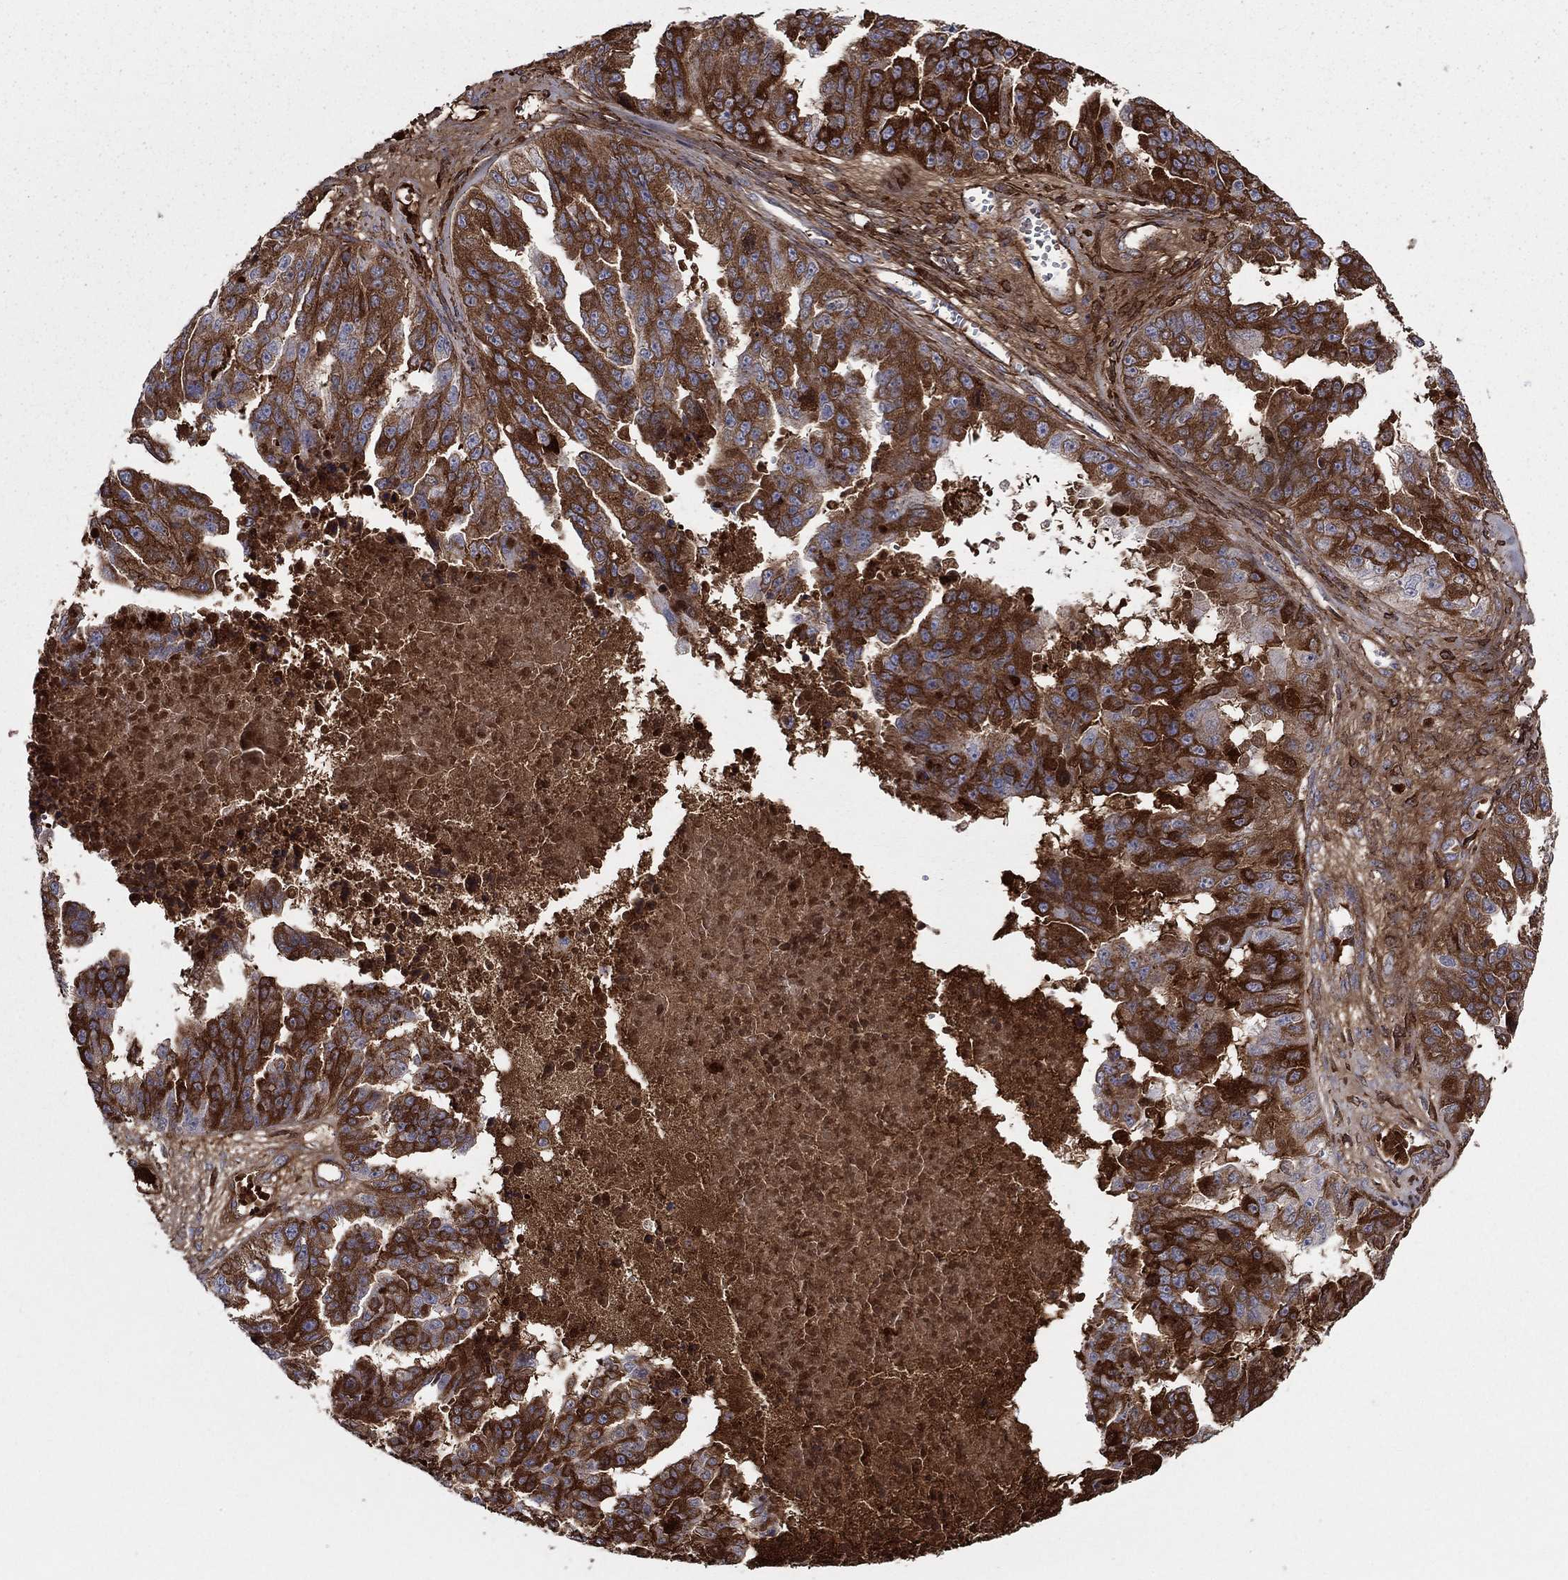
{"staining": {"intensity": "strong", "quantity": "25%-75%", "location": "cytoplasmic/membranous"}, "tissue": "ovarian cancer", "cell_type": "Tumor cells", "image_type": "cancer", "snomed": [{"axis": "morphology", "description": "Cystadenocarcinoma, serous, NOS"}, {"axis": "topography", "description": "Ovary"}], "caption": "Brown immunohistochemical staining in ovarian cancer (serous cystadenocarcinoma) displays strong cytoplasmic/membranous staining in approximately 25%-75% of tumor cells.", "gene": "HPX", "patient": {"sex": "female", "age": 58}}